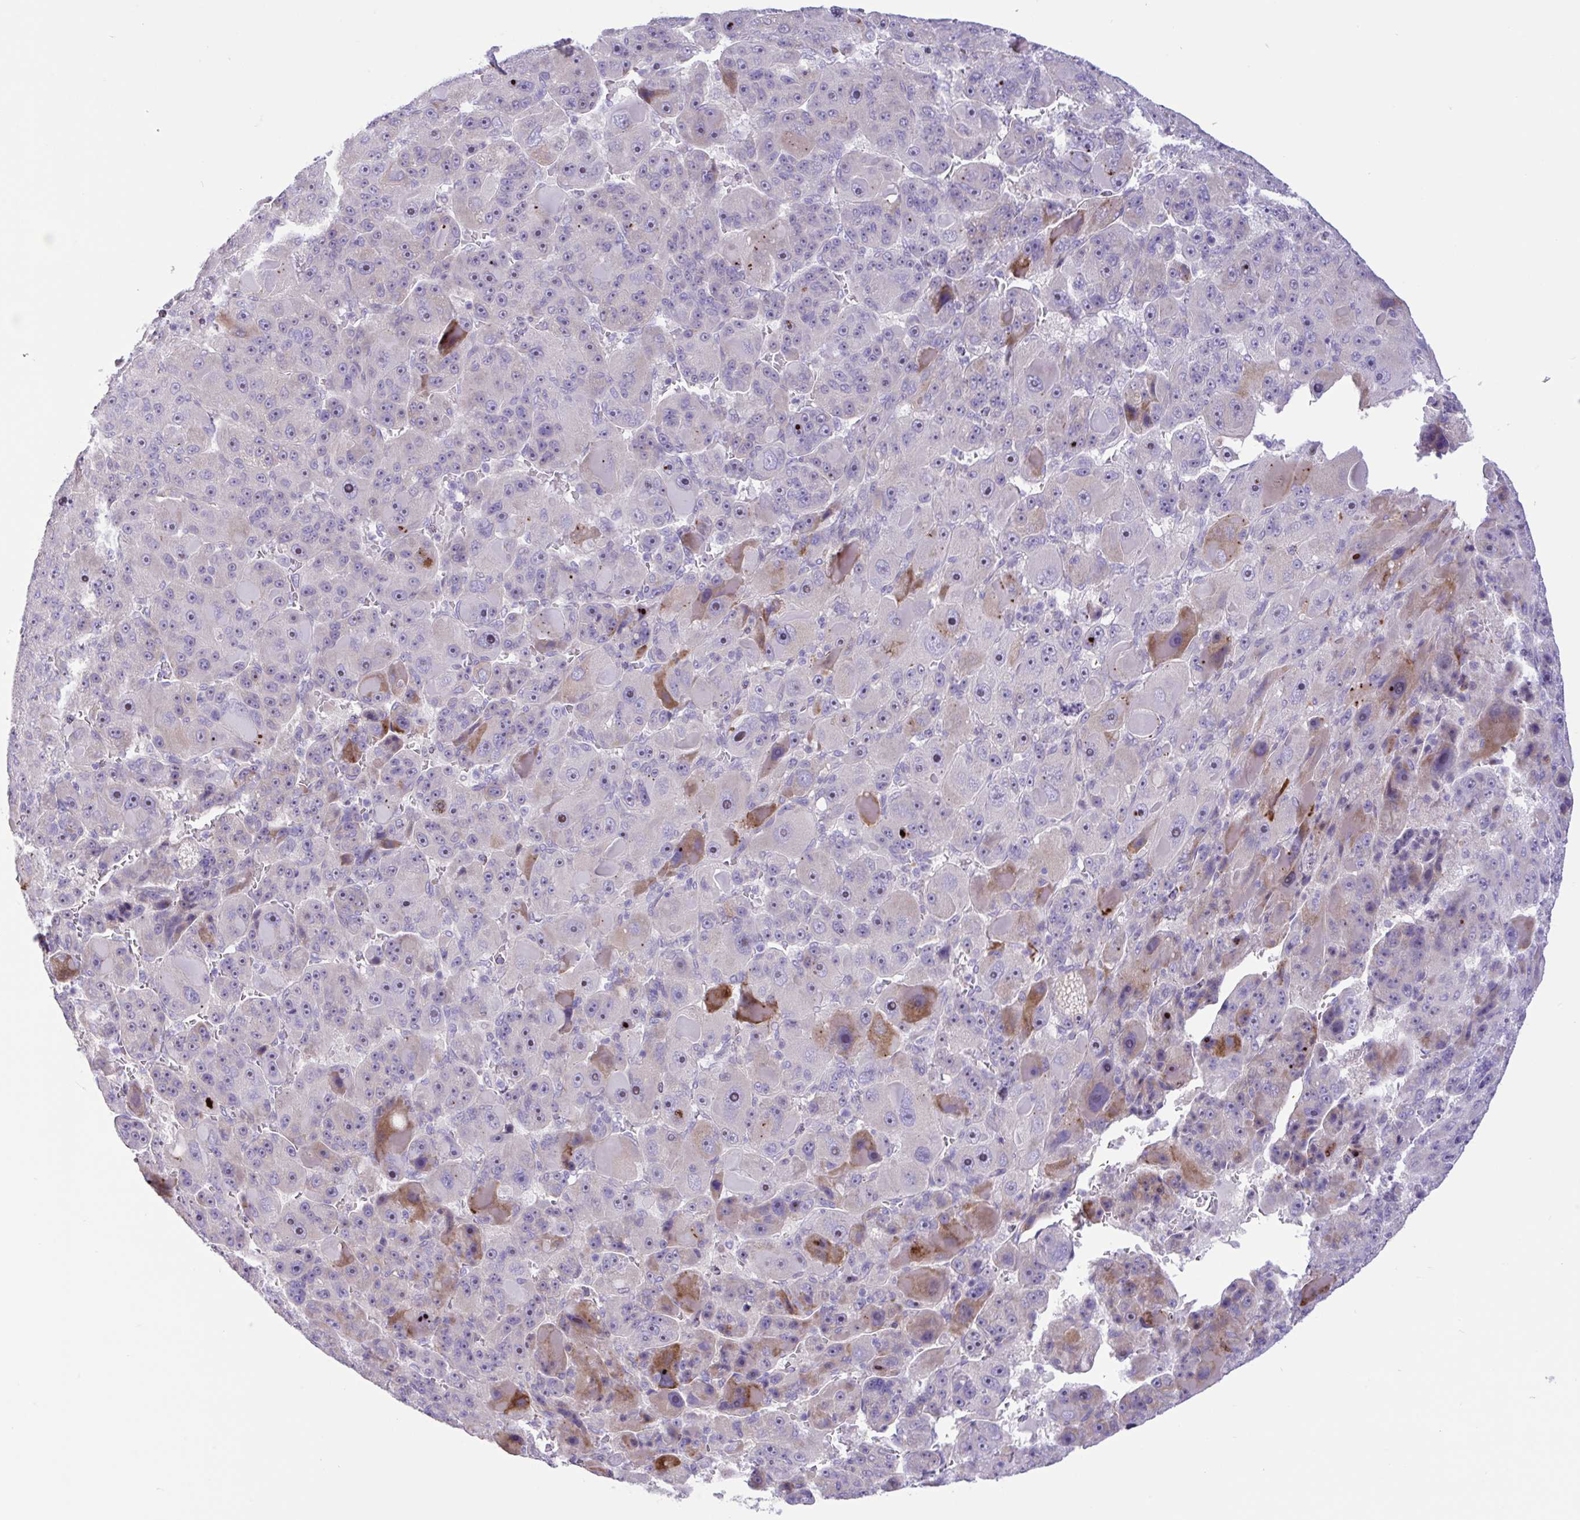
{"staining": {"intensity": "moderate", "quantity": "<25%", "location": "cytoplasmic/membranous"}, "tissue": "liver cancer", "cell_type": "Tumor cells", "image_type": "cancer", "snomed": [{"axis": "morphology", "description": "Carcinoma, Hepatocellular, NOS"}, {"axis": "topography", "description": "Liver"}], "caption": "Hepatocellular carcinoma (liver) stained for a protein (brown) reveals moderate cytoplasmic/membranous positive positivity in about <25% of tumor cells.", "gene": "DSC3", "patient": {"sex": "male", "age": 76}}